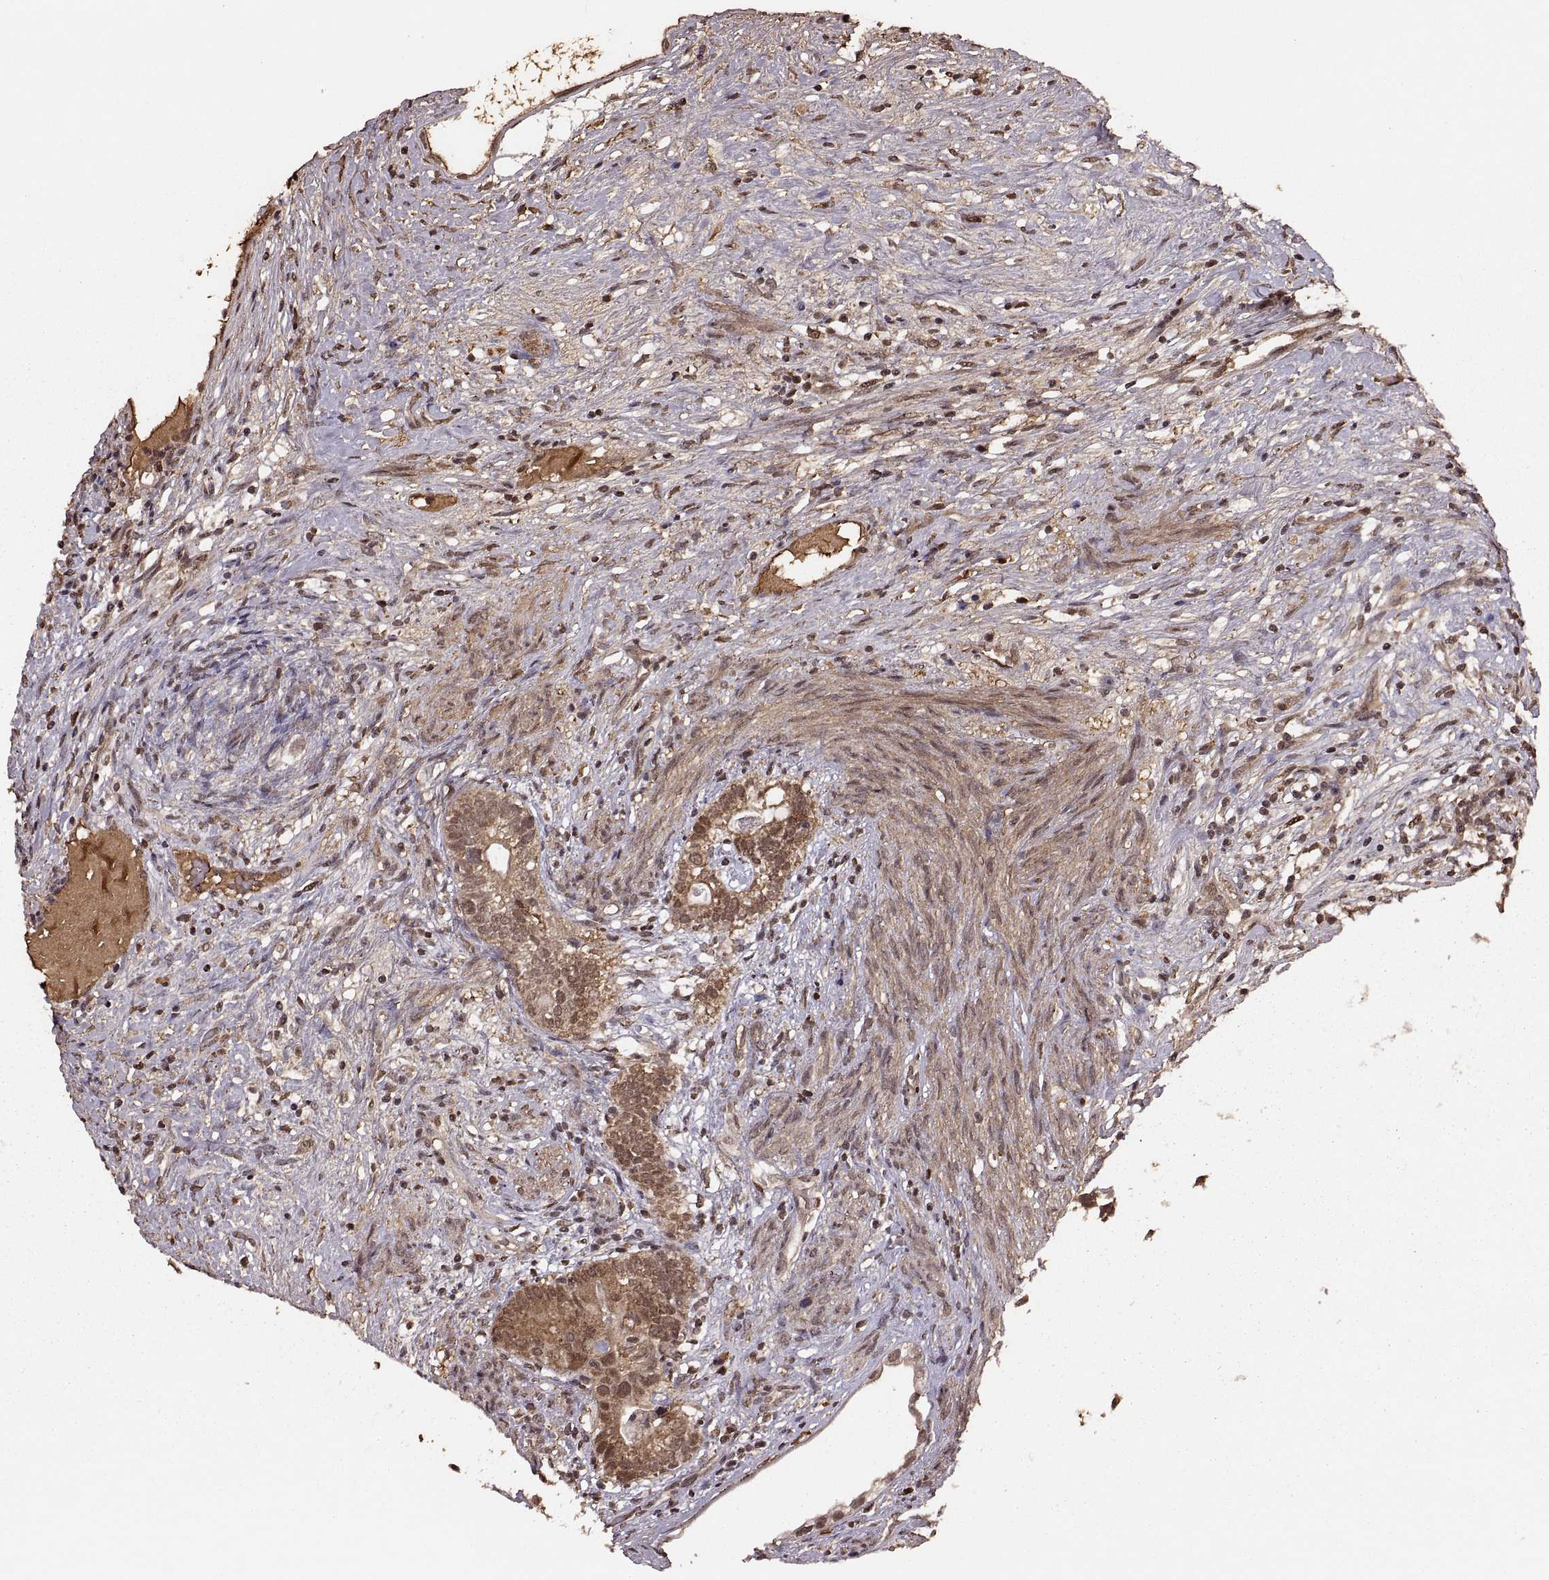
{"staining": {"intensity": "moderate", "quantity": ">75%", "location": "cytoplasmic/membranous,nuclear"}, "tissue": "testis cancer", "cell_type": "Tumor cells", "image_type": "cancer", "snomed": [{"axis": "morphology", "description": "Seminoma, NOS"}, {"axis": "morphology", "description": "Carcinoma, Embryonal, NOS"}, {"axis": "topography", "description": "Testis"}], "caption": "Protein staining shows moderate cytoplasmic/membranous and nuclear positivity in about >75% of tumor cells in testis embryonal carcinoma.", "gene": "RFT1", "patient": {"sex": "male", "age": 41}}